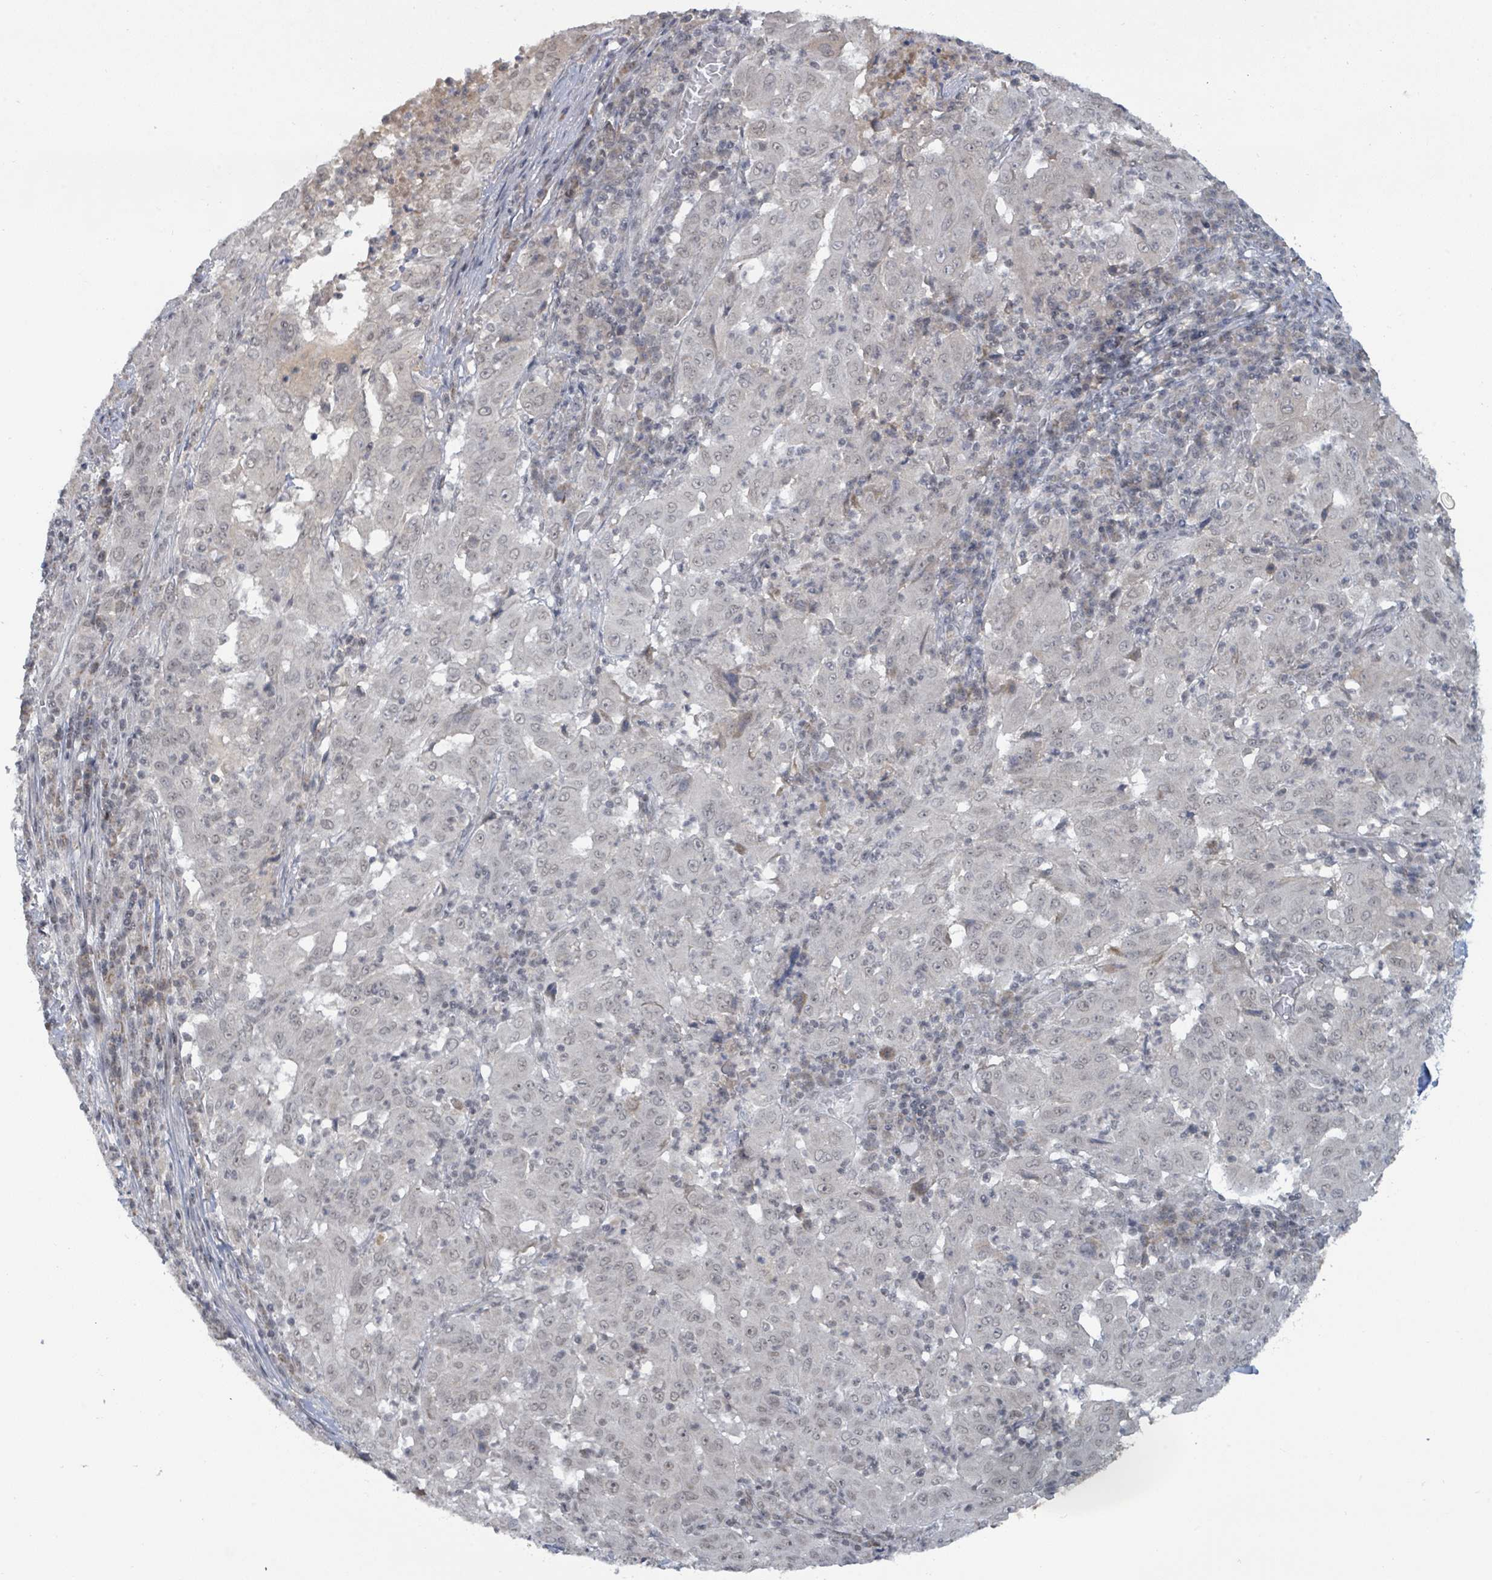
{"staining": {"intensity": "negative", "quantity": "none", "location": "none"}, "tissue": "pancreatic cancer", "cell_type": "Tumor cells", "image_type": "cancer", "snomed": [{"axis": "morphology", "description": "Adenocarcinoma, NOS"}, {"axis": "topography", "description": "Pancreas"}], "caption": "The histopathology image displays no significant positivity in tumor cells of adenocarcinoma (pancreatic). (Brightfield microscopy of DAB immunohistochemistry at high magnification).", "gene": "BANP", "patient": {"sex": "male", "age": 63}}